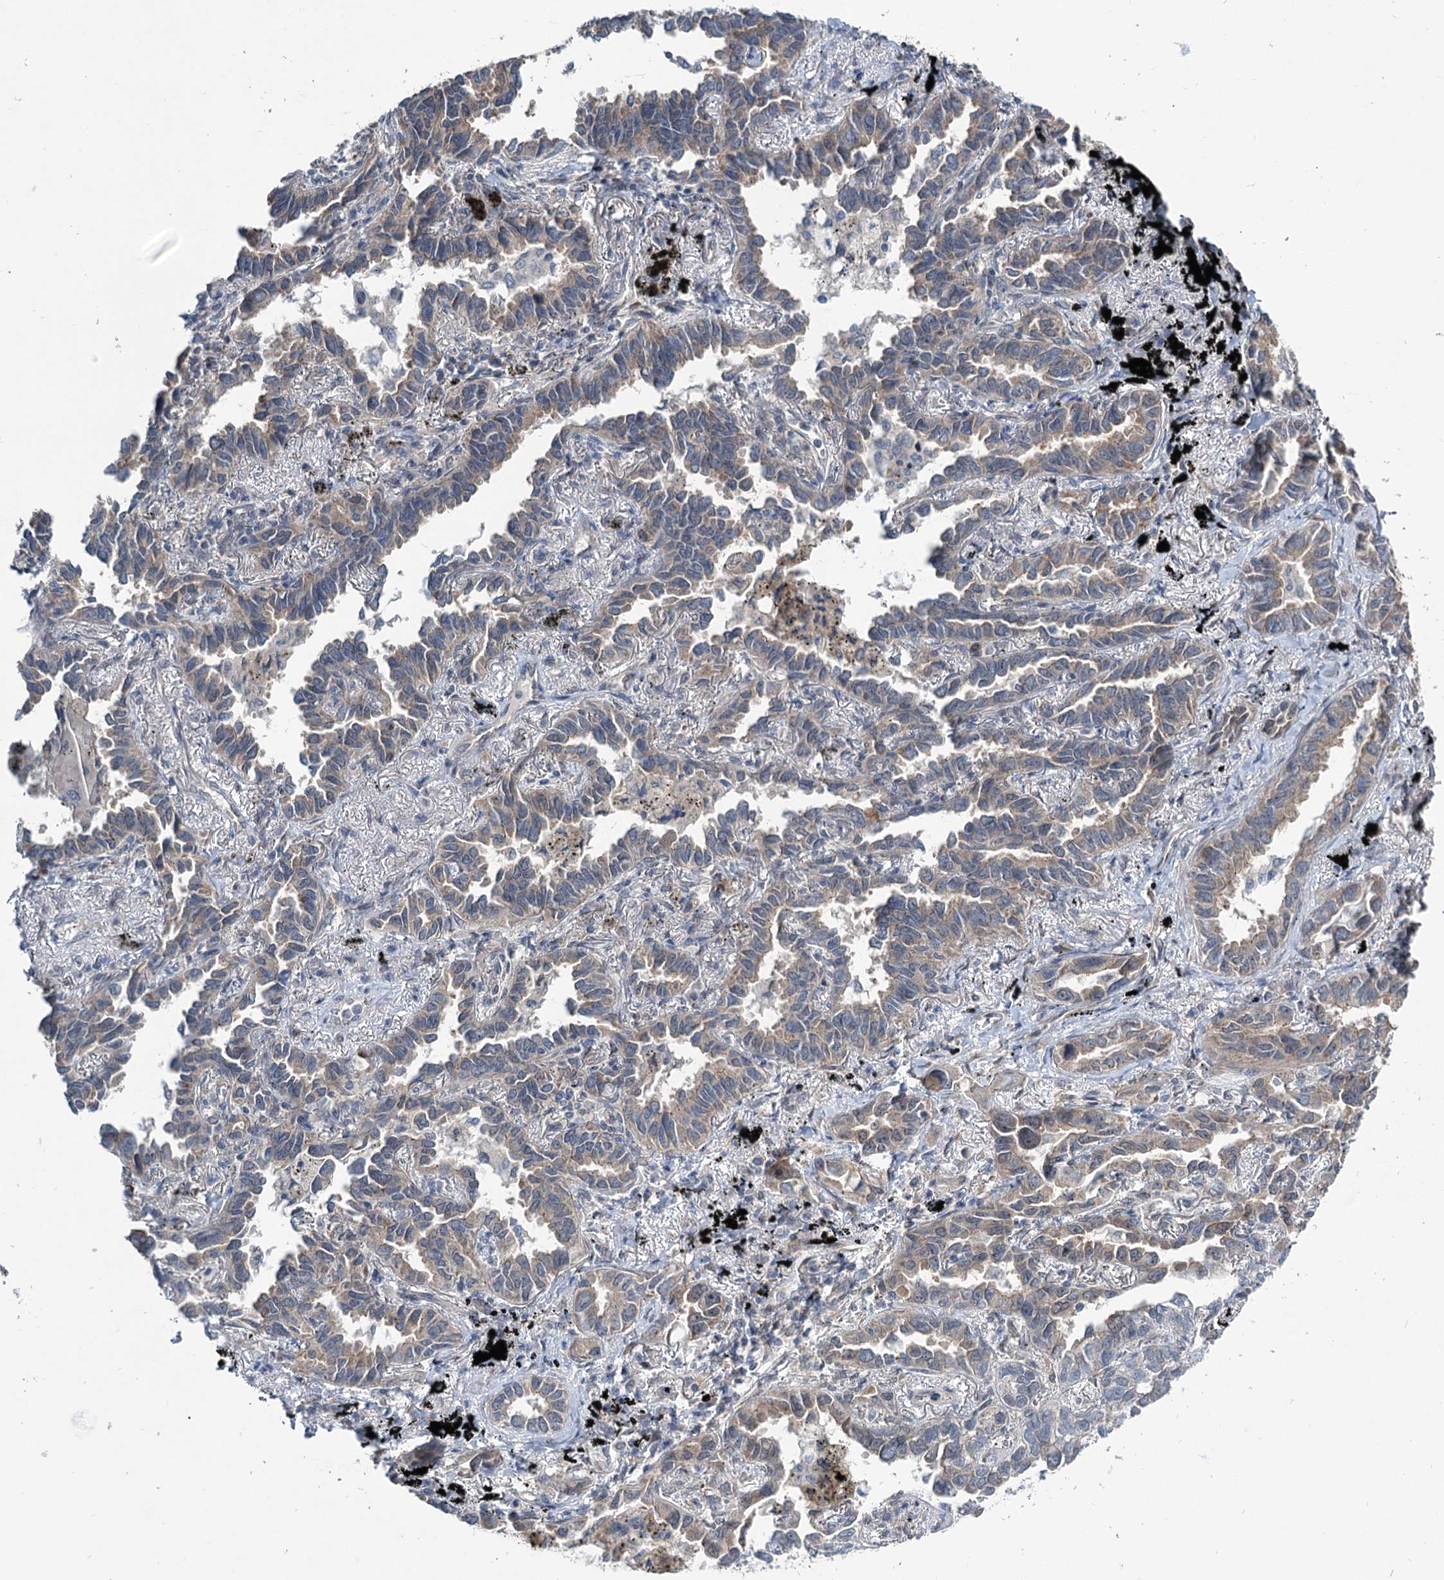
{"staining": {"intensity": "moderate", "quantity": "25%-75%", "location": "cytoplasmic/membranous"}, "tissue": "lung cancer", "cell_type": "Tumor cells", "image_type": "cancer", "snomed": [{"axis": "morphology", "description": "Adenocarcinoma, NOS"}, {"axis": "topography", "description": "Lung"}], "caption": "A brown stain highlights moderate cytoplasmic/membranous positivity of a protein in lung cancer (adenocarcinoma) tumor cells.", "gene": "DCUN1D4", "patient": {"sex": "male", "age": 67}}